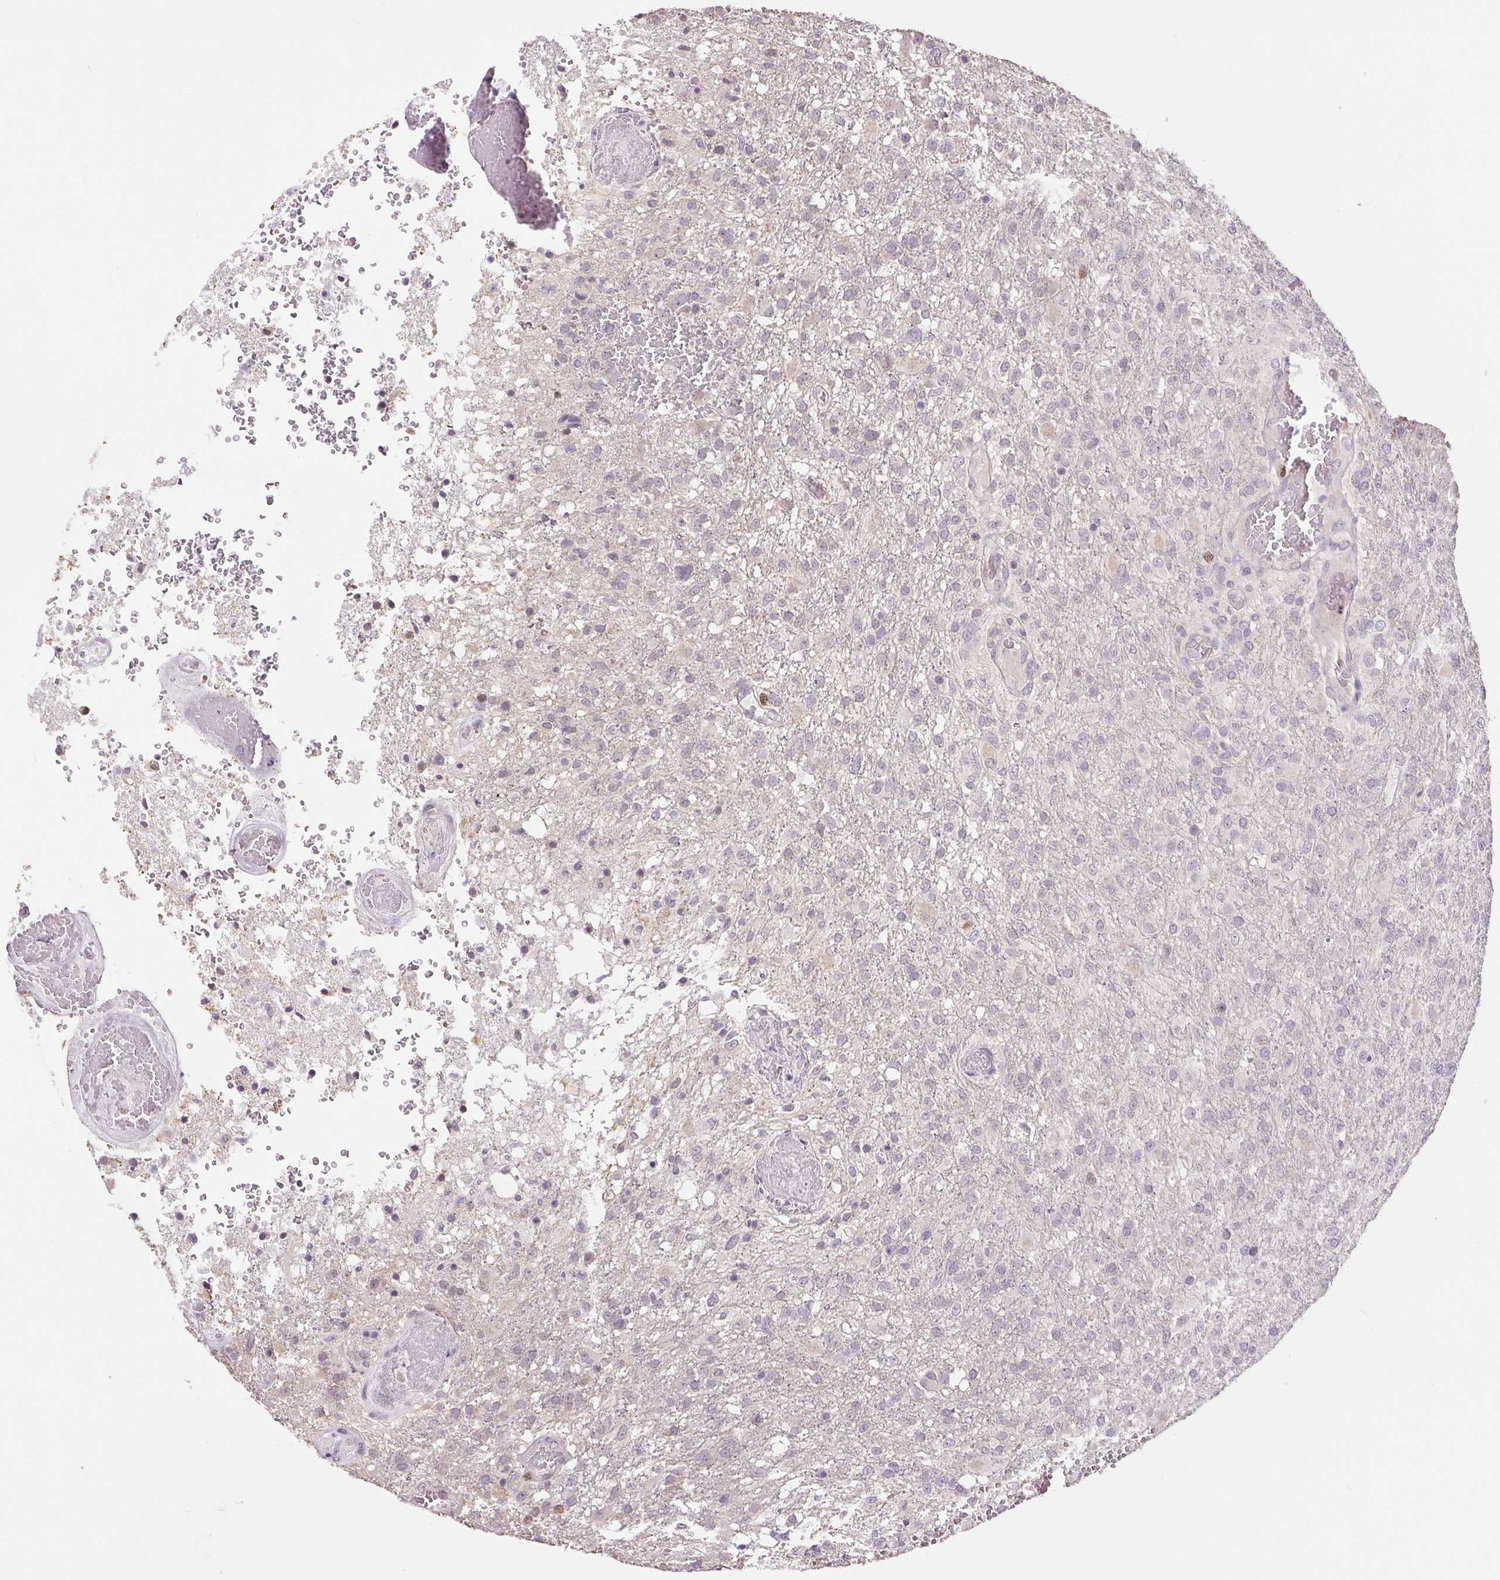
{"staining": {"intensity": "negative", "quantity": "none", "location": "none"}, "tissue": "glioma", "cell_type": "Tumor cells", "image_type": "cancer", "snomed": [{"axis": "morphology", "description": "Glioma, malignant, High grade"}, {"axis": "topography", "description": "Brain"}], "caption": "Immunohistochemical staining of malignant glioma (high-grade) demonstrates no significant expression in tumor cells.", "gene": "RACGAP1", "patient": {"sex": "female", "age": 74}}